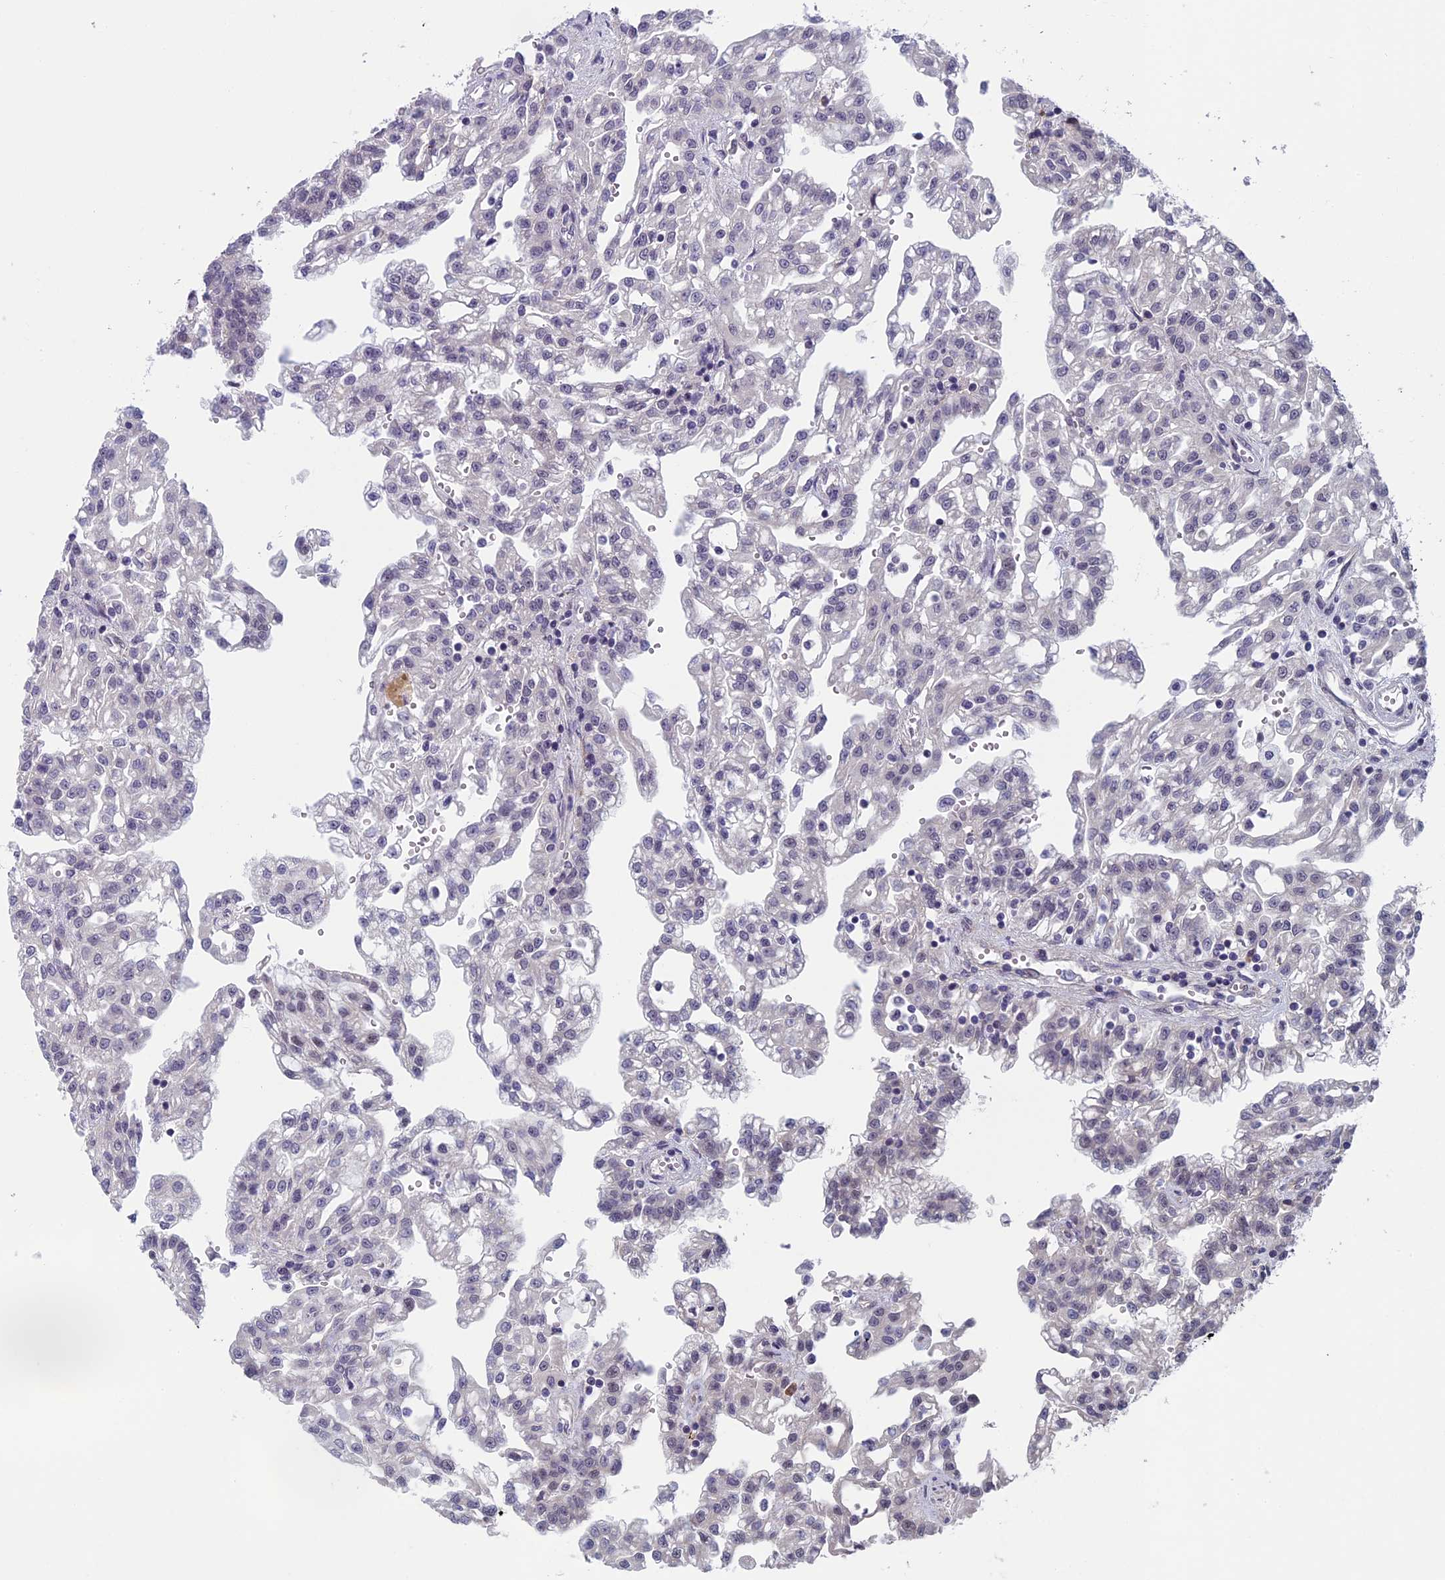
{"staining": {"intensity": "negative", "quantity": "none", "location": "none"}, "tissue": "renal cancer", "cell_type": "Tumor cells", "image_type": "cancer", "snomed": [{"axis": "morphology", "description": "Adenocarcinoma, NOS"}, {"axis": "topography", "description": "Kidney"}], "caption": "Tumor cells show no significant protein positivity in renal cancer.", "gene": "CNEP1R1", "patient": {"sex": "male", "age": 63}}